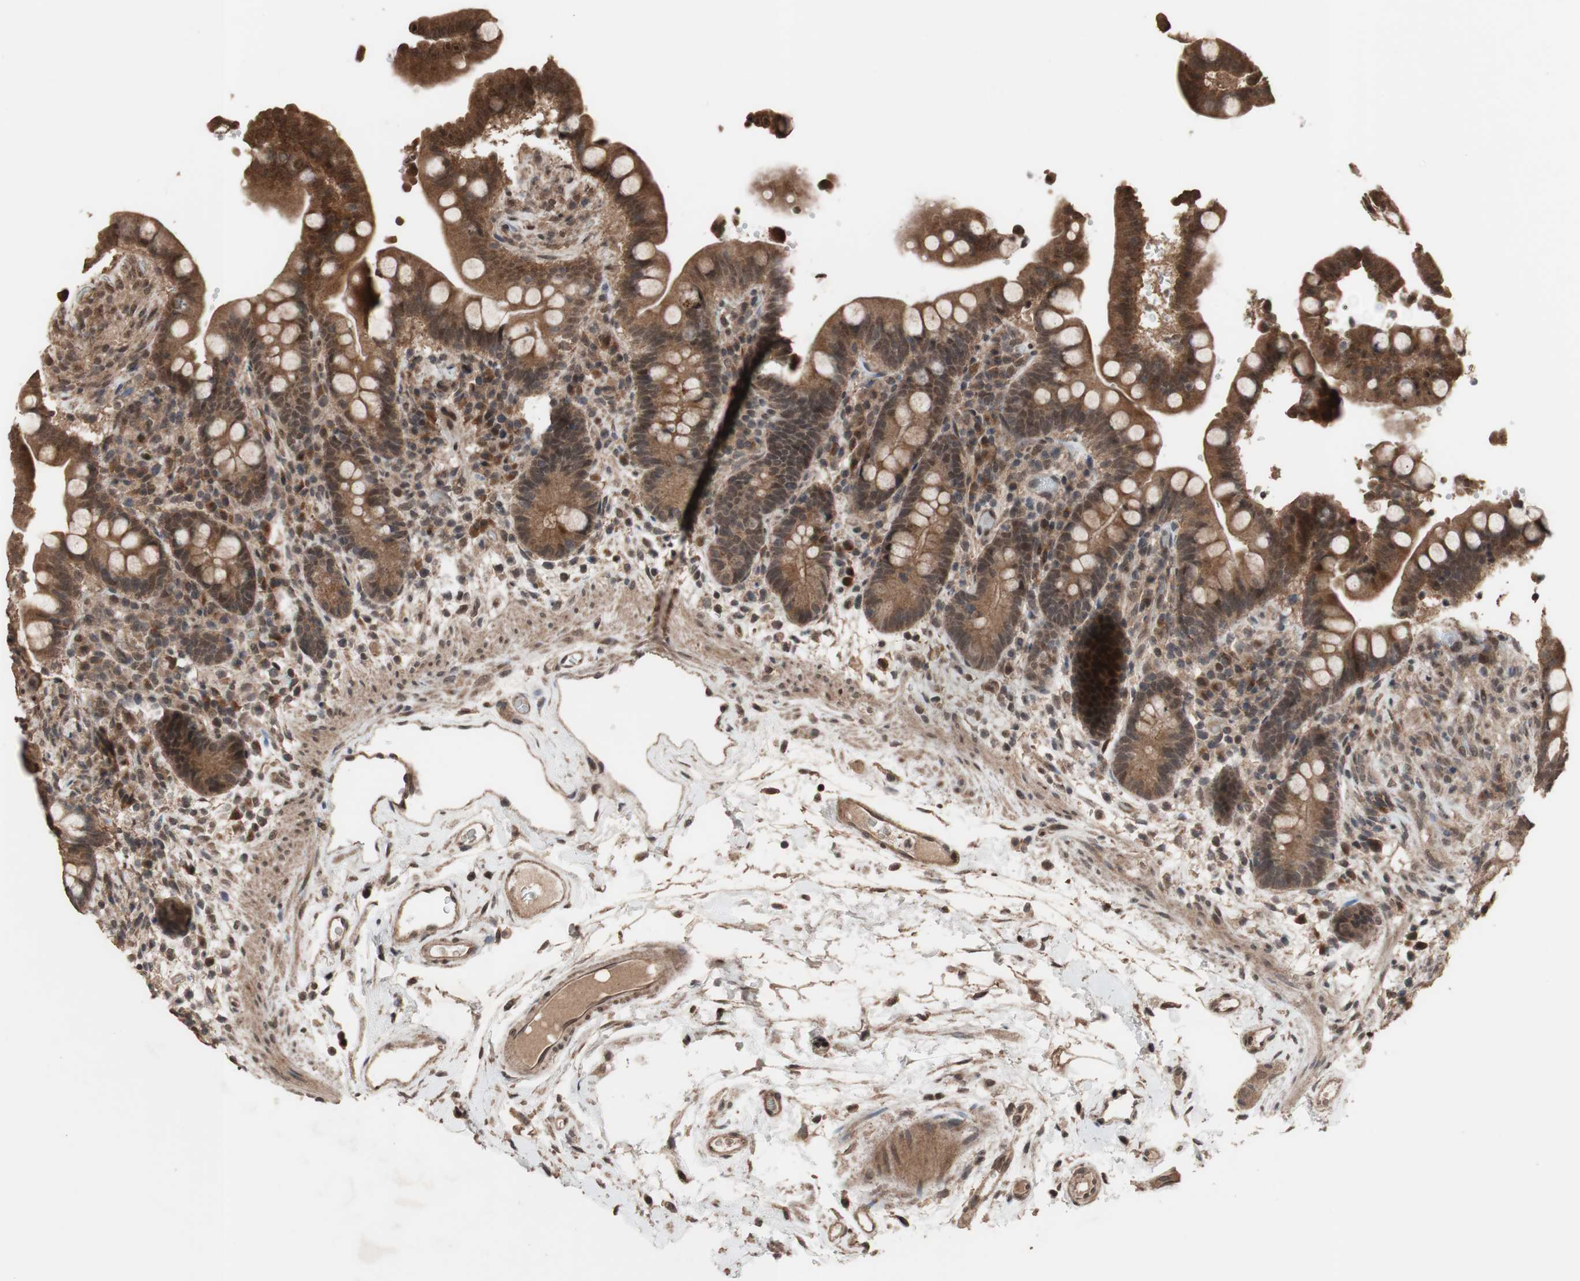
{"staining": {"intensity": "moderate", "quantity": ">75%", "location": "cytoplasmic/membranous,nuclear"}, "tissue": "colon", "cell_type": "Endothelial cells", "image_type": "normal", "snomed": [{"axis": "morphology", "description": "Normal tissue, NOS"}, {"axis": "topography", "description": "Colon"}], "caption": "A brown stain highlights moderate cytoplasmic/membranous,nuclear positivity of a protein in endothelial cells of normal colon. Immunohistochemistry (ihc) stains the protein in brown and the nuclei are stained blue.", "gene": "KANSL1", "patient": {"sex": "male", "age": 73}}